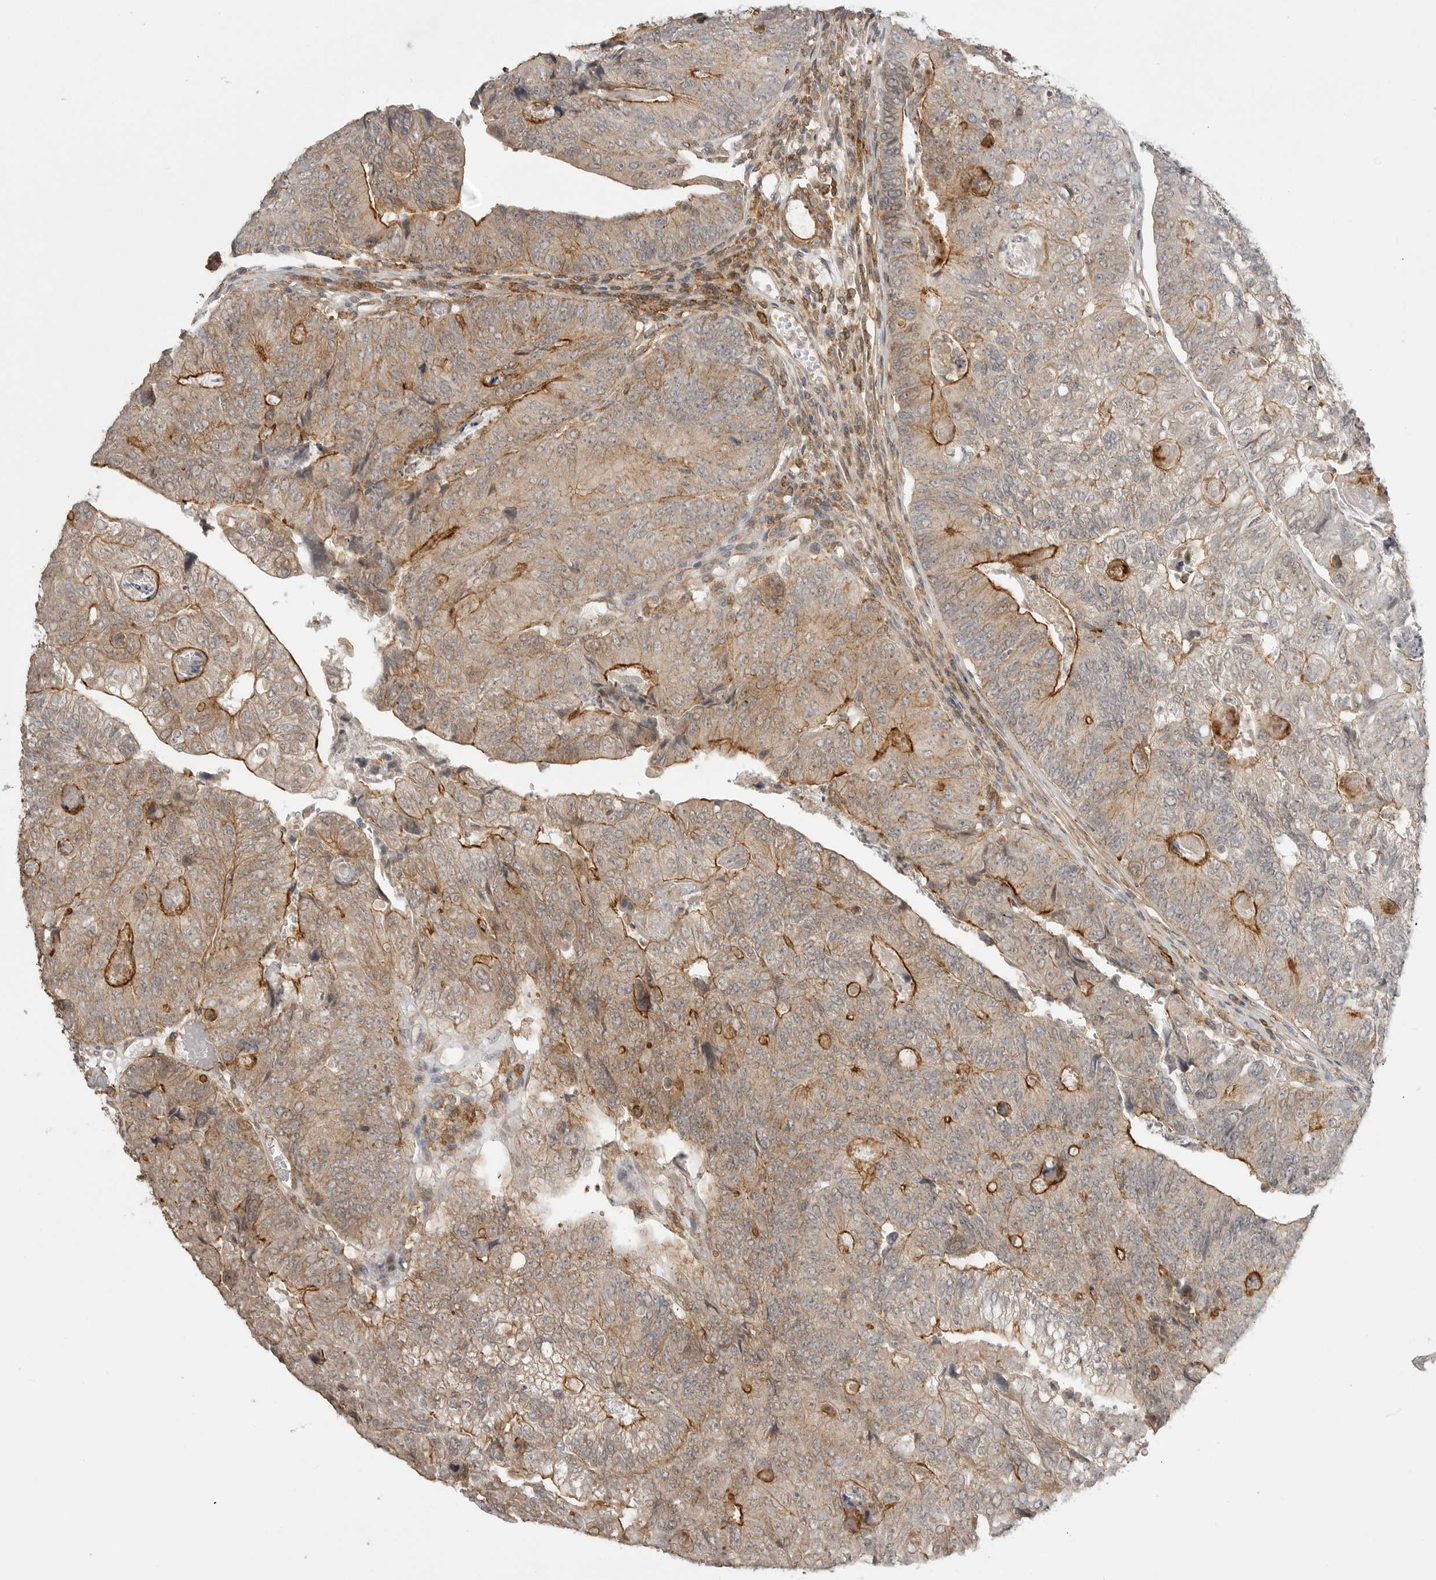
{"staining": {"intensity": "moderate", "quantity": "25%-75%", "location": "cytoplasmic/membranous"}, "tissue": "colorectal cancer", "cell_type": "Tumor cells", "image_type": "cancer", "snomed": [{"axis": "morphology", "description": "Adenocarcinoma, NOS"}, {"axis": "topography", "description": "Colon"}], "caption": "Tumor cells reveal medium levels of moderate cytoplasmic/membranous positivity in about 25%-75% of cells in colorectal cancer (adenocarcinoma). The protein is stained brown, and the nuclei are stained in blue (DAB (3,3'-diaminobenzidine) IHC with brightfield microscopy, high magnification).", "gene": "GPC2", "patient": {"sex": "female", "age": 67}}